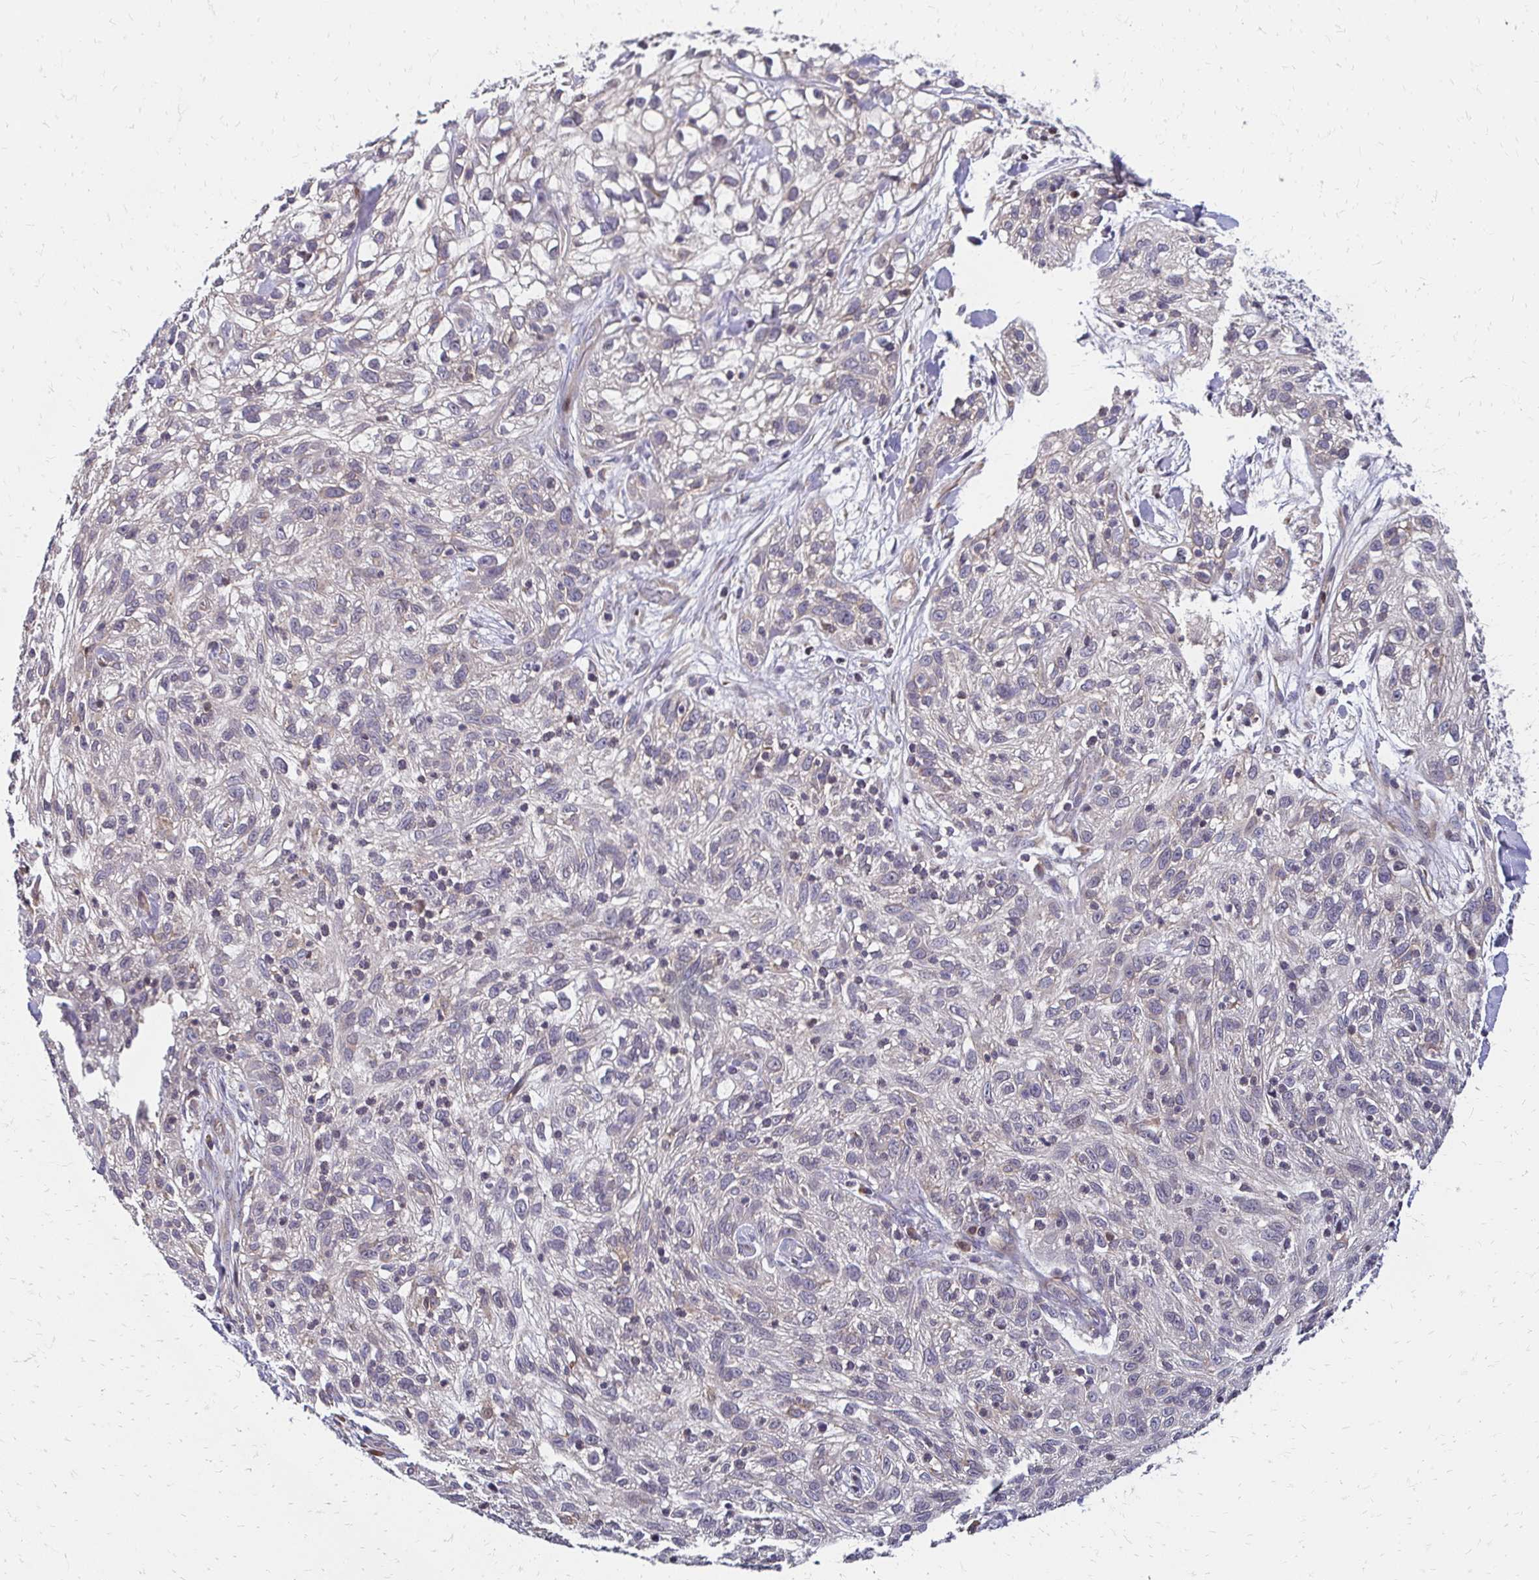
{"staining": {"intensity": "negative", "quantity": "none", "location": "none"}, "tissue": "skin cancer", "cell_type": "Tumor cells", "image_type": "cancer", "snomed": [{"axis": "morphology", "description": "Squamous cell carcinoma, NOS"}, {"axis": "topography", "description": "Skin"}], "caption": "DAB immunohistochemical staining of human skin squamous cell carcinoma displays no significant positivity in tumor cells. Nuclei are stained in blue.", "gene": "CBX7", "patient": {"sex": "male", "age": 82}}